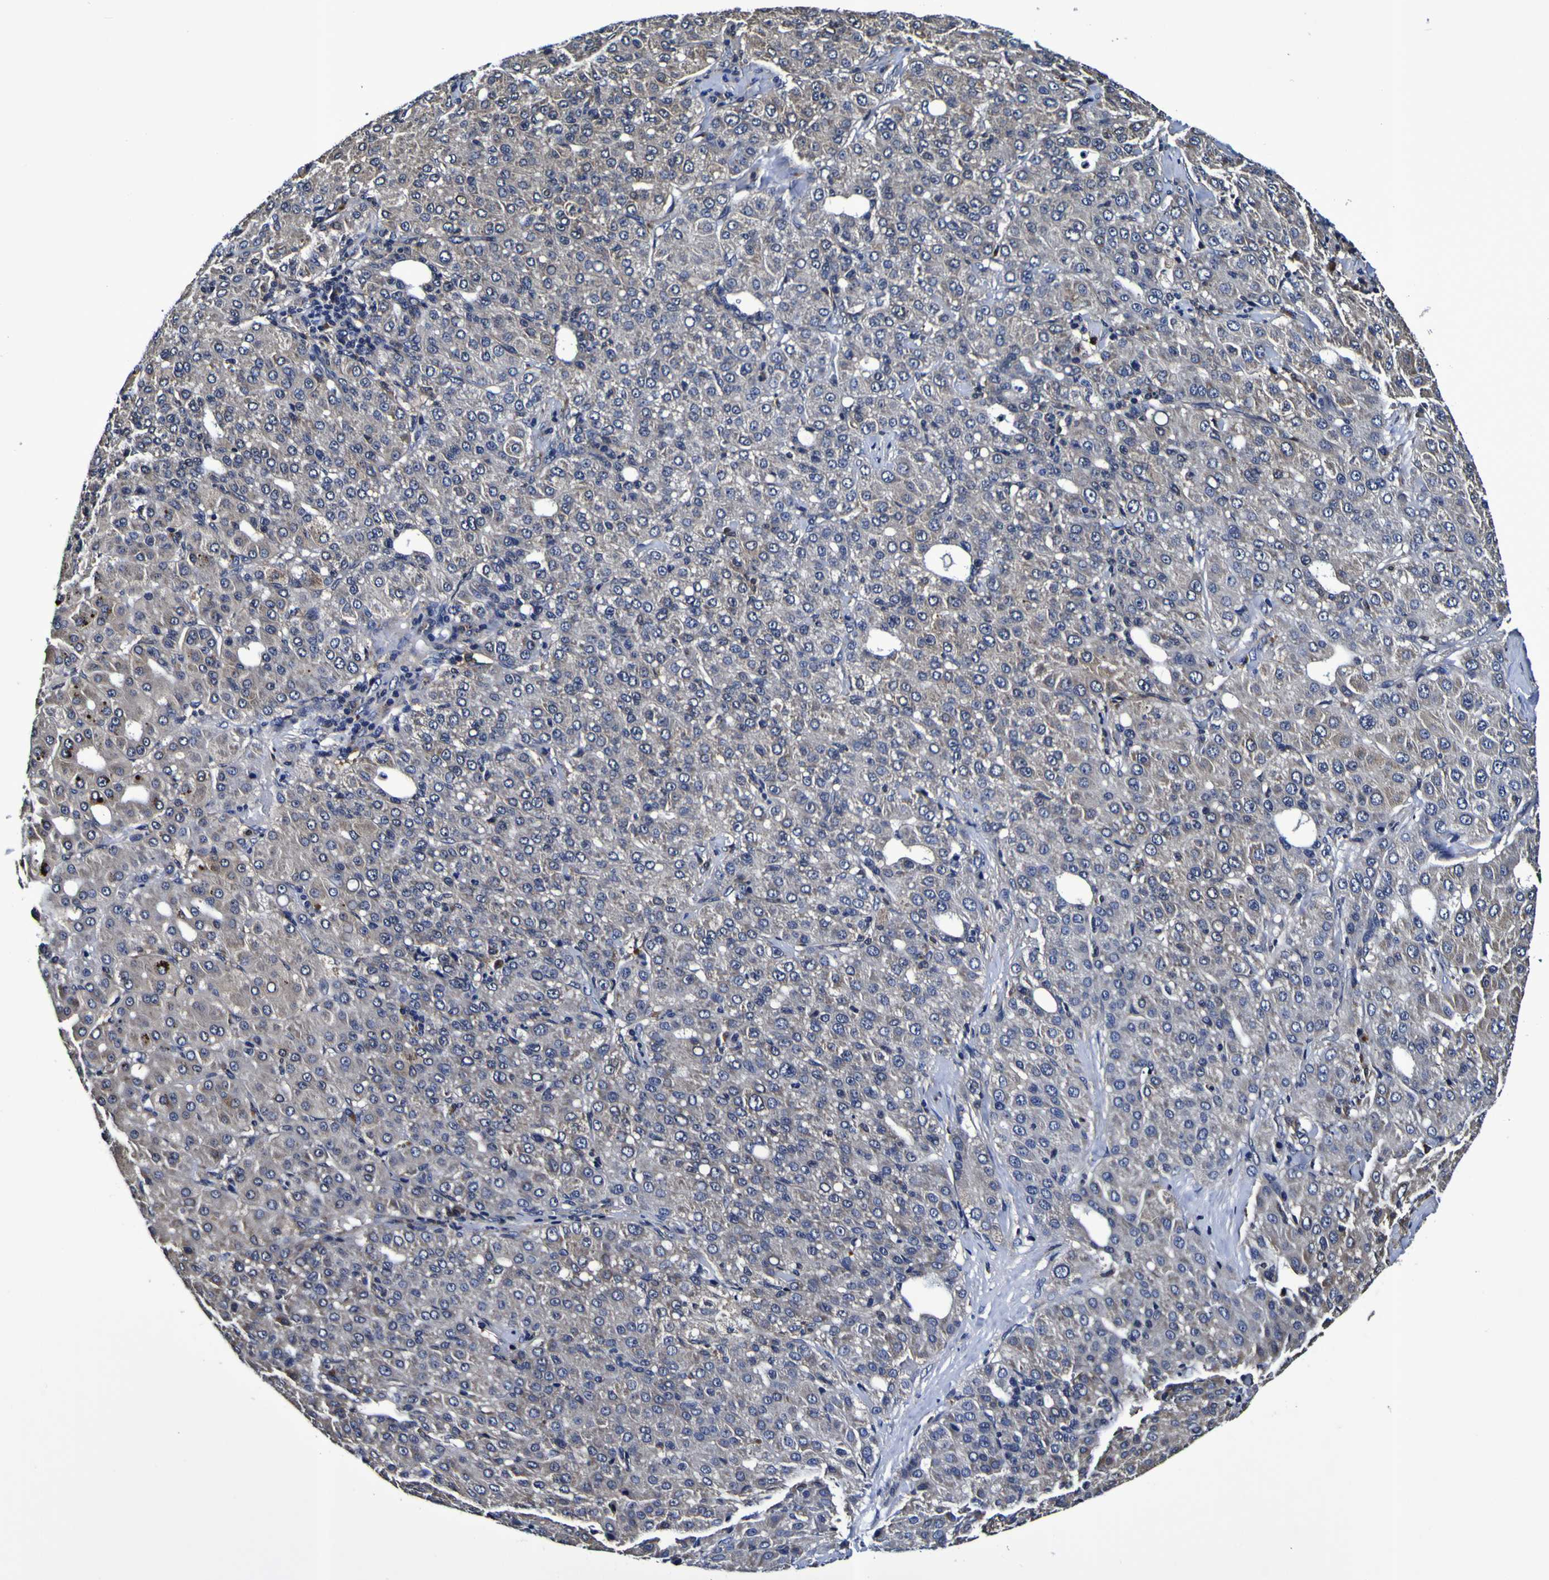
{"staining": {"intensity": "negative", "quantity": "none", "location": "none"}, "tissue": "liver cancer", "cell_type": "Tumor cells", "image_type": "cancer", "snomed": [{"axis": "morphology", "description": "Carcinoma, Hepatocellular, NOS"}, {"axis": "topography", "description": "Liver"}], "caption": "Micrograph shows no protein expression in tumor cells of liver hepatocellular carcinoma tissue.", "gene": "GPX1", "patient": {"sex": "male", "age": 65}}